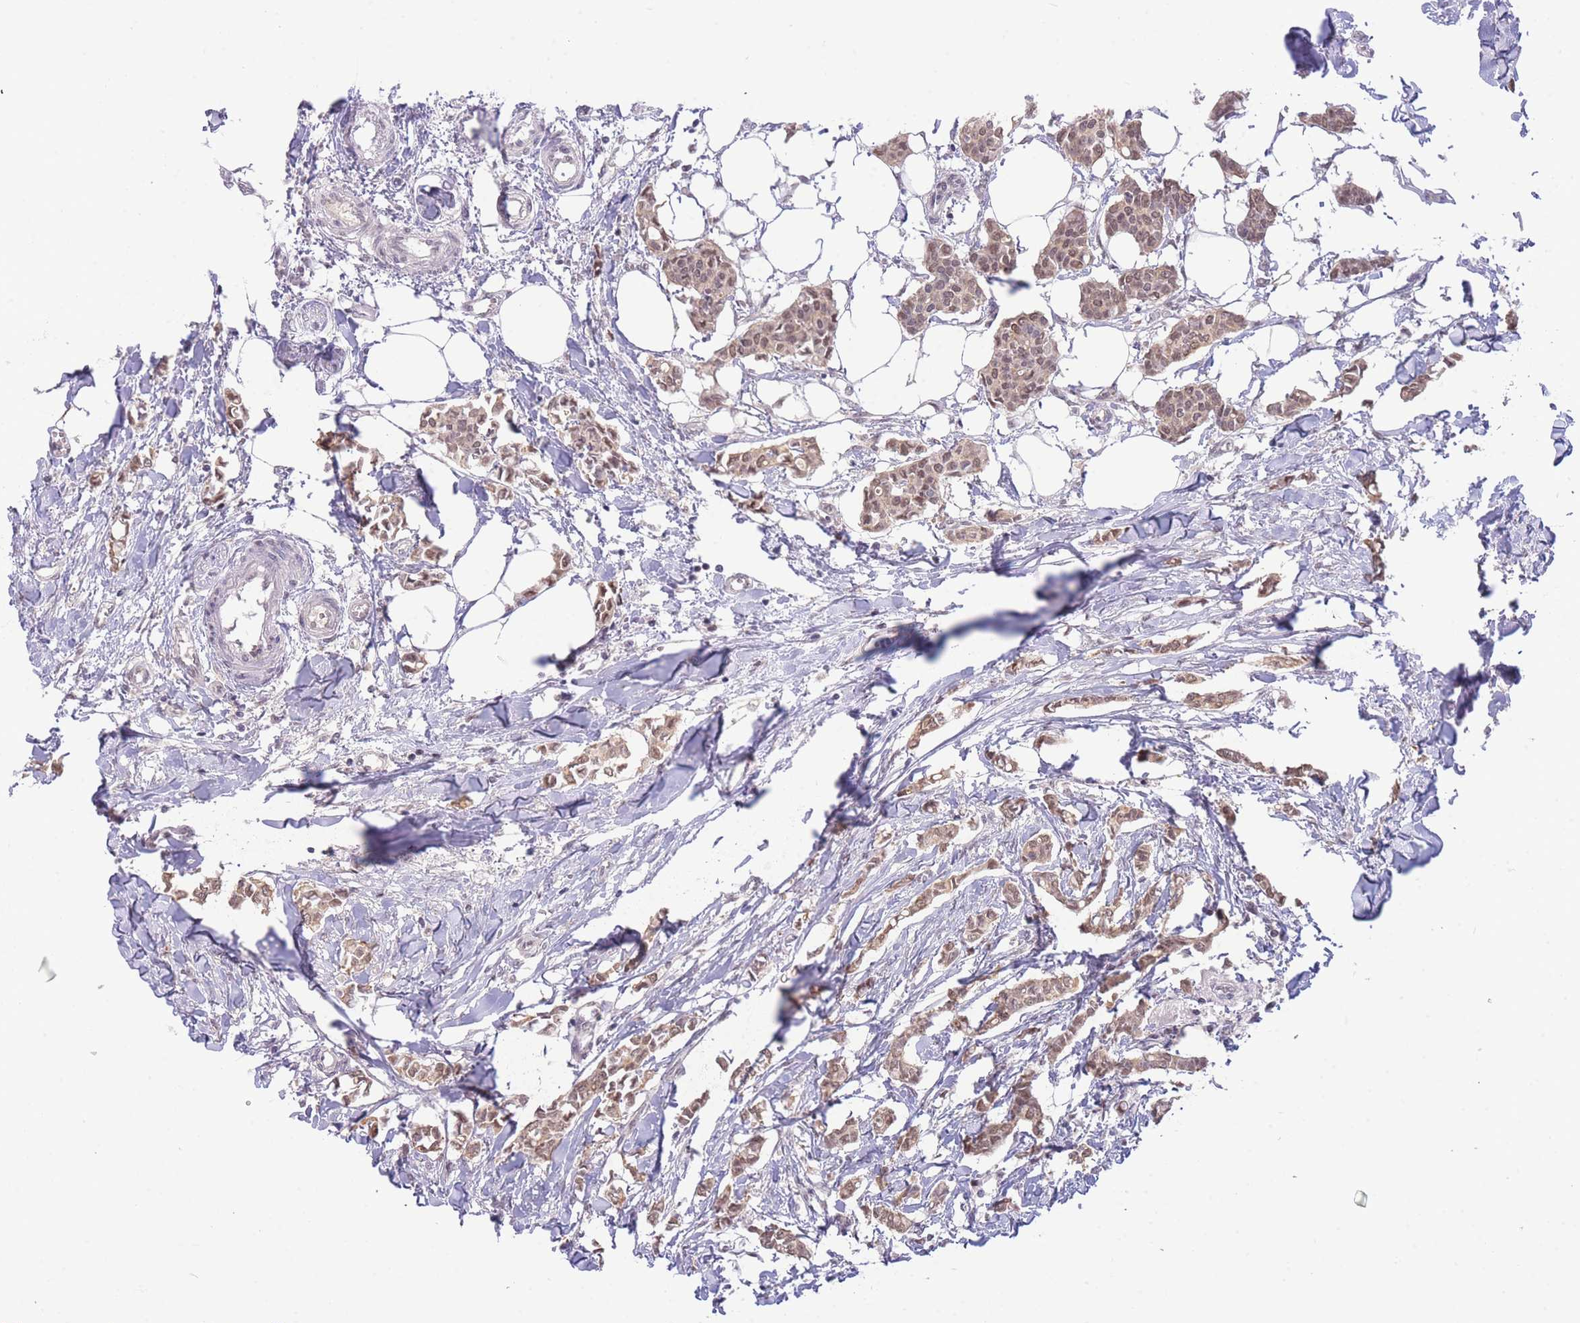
{"staining": {"intensity": "weak", "quantity": ">75%", "location": "cytoplasmic/membranous,nuclear"}, "tissue": "breast cancer", "cell_type": "Tumor cells", "image_type": "cancer", "snomed": [{"axis": "morphology", "description": "Duct carcinoma"}, {"axis": "topography", "description": "Breast"}], "caption": "Weak cytoplasmic/membranous and nuclear protein staining is present in approximately >75% of tumor cells in breast cancer (invasive ductal carcinoma).", "gene": "GOLGA6L25", "patient": {"sex": "female", "age": 41}}